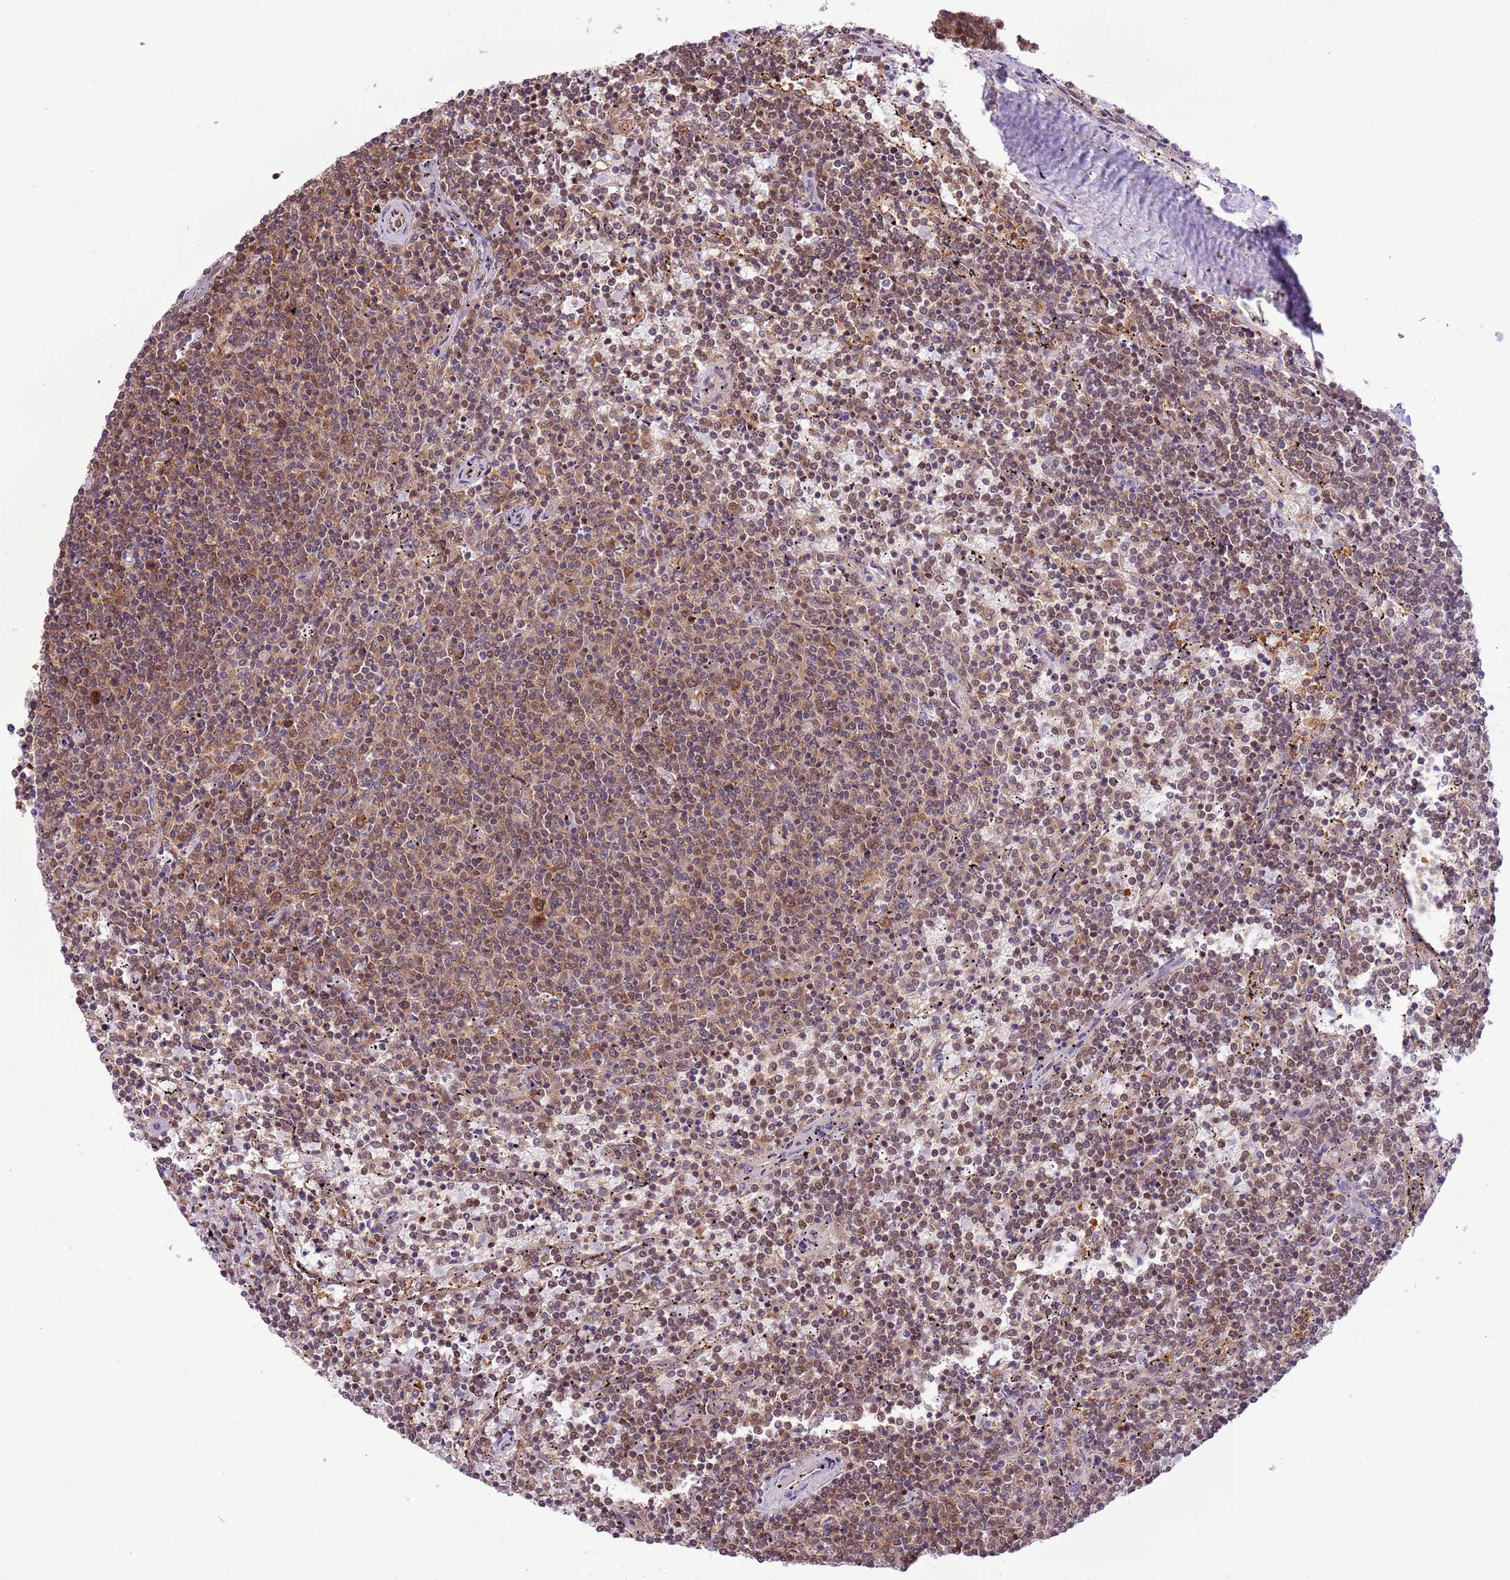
{"staining": {"intensity": "moderate", "quantity": "25%-75%", "location": "cytoplasmic/membranous"}, "tissue": "lymphoma", "cell_type": "Tumor cells", "image_type": "cancer", "snomed": [{"axis": "morphology", "description": "Malignant lymphoma, non-Hodgkin's type, Low grade"}, {"axis": "topography", "description": "Spleen"}], "caption": "This is an image of immunohistochemistry (IHC) staining of lymphoma, which shows moderate expression in the cytoplasmic/membranous of tumor cells.", "gene": "STIP1", "patient": {"sex": "female", "age": 50}}